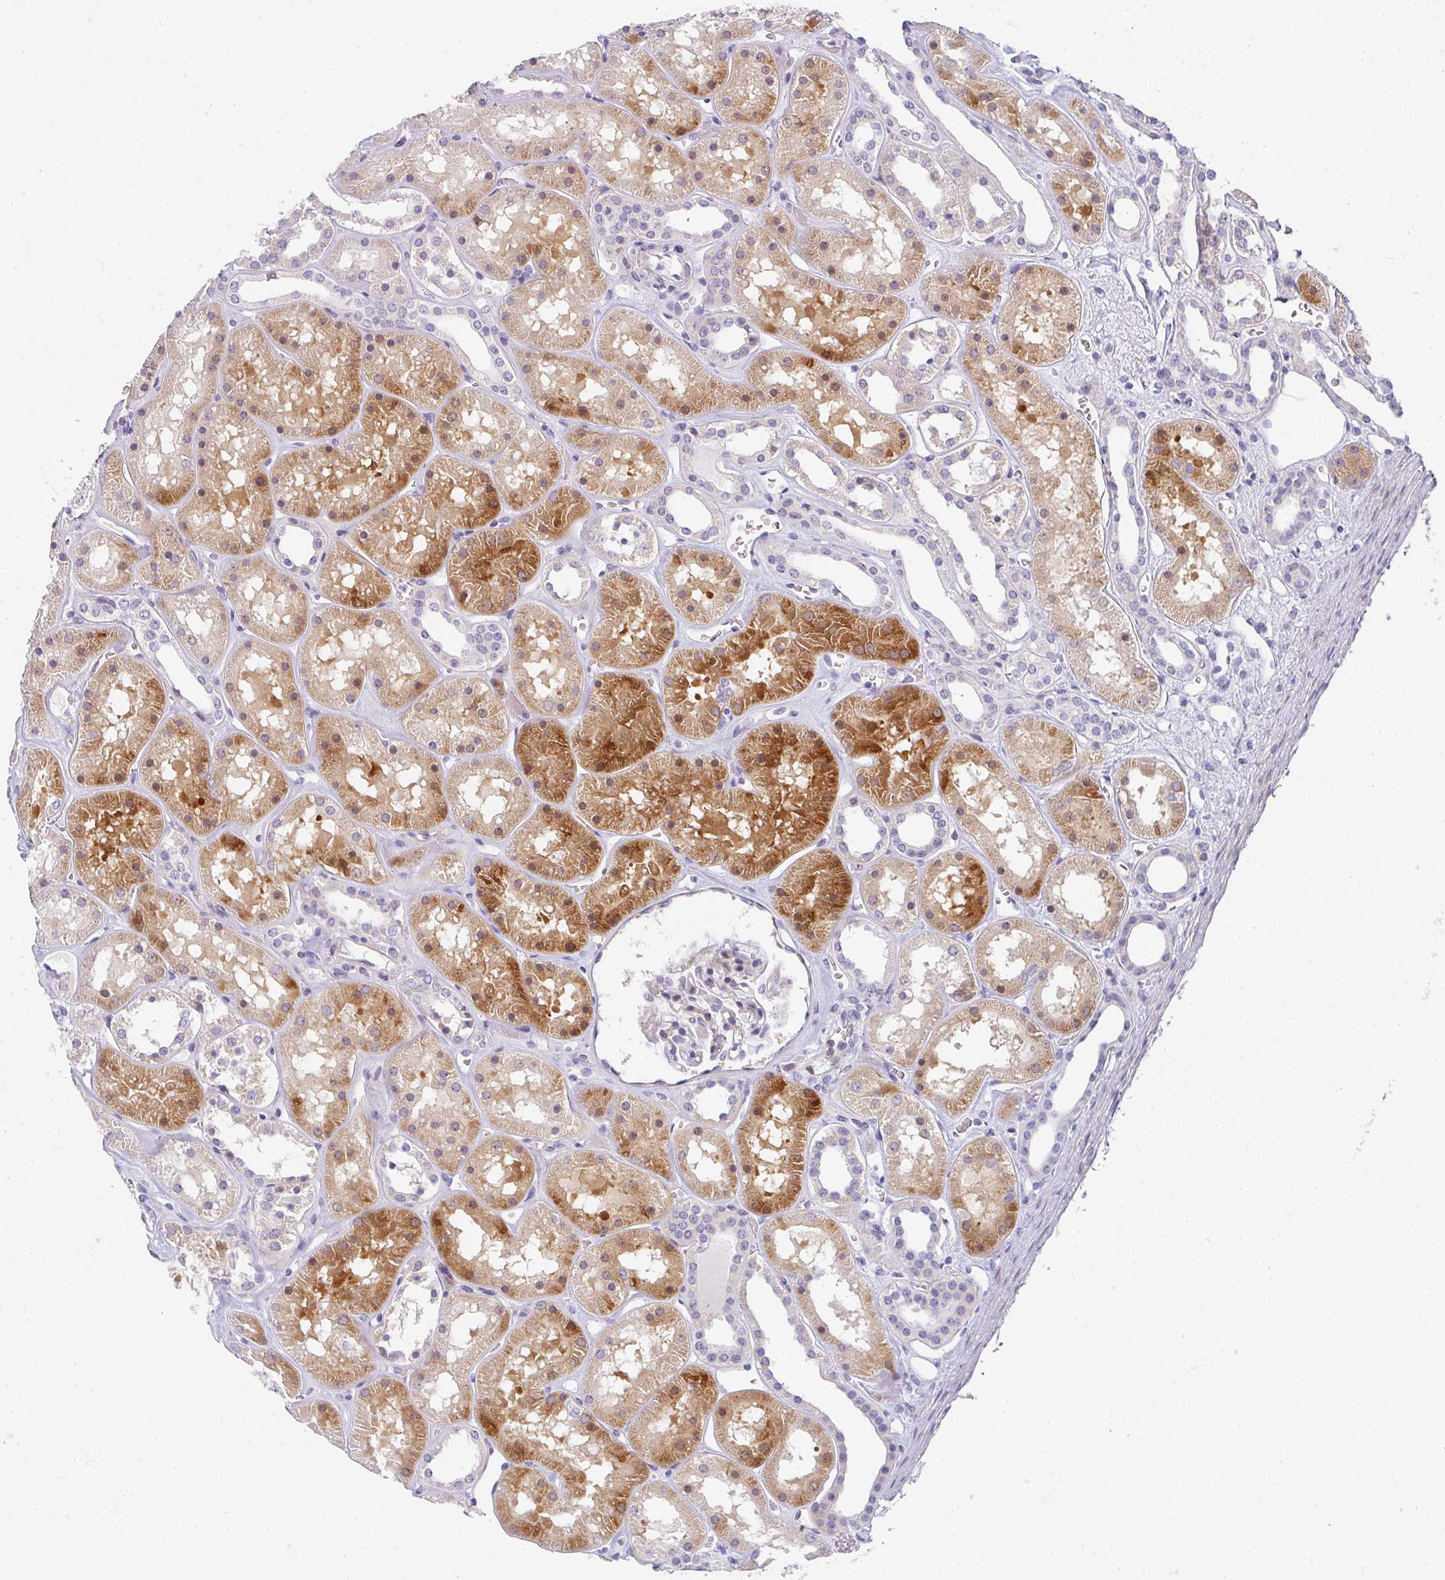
{"staining": {"intensity": "negative", "quantity": "none", "location": "none"}, "tissue": "kidney", "cell_type": "Cells in glomeruli", "image_type": "normal", "snomed": [{"axis": "morphology", "description": "Normal tissue, NOS"}, {"axis": "topography", "description": "Kidney"}], "caption": "Immunohistochemistry of benign kidney displays no expression in cells in glomeruli. (Brightfield microscopy of DAB (3,3'-diaminobenzidine) immunohistochemistry (IHC) at high magnification).", "gene": "NEU2", "patient": {"sex": "female", "age": 41}}